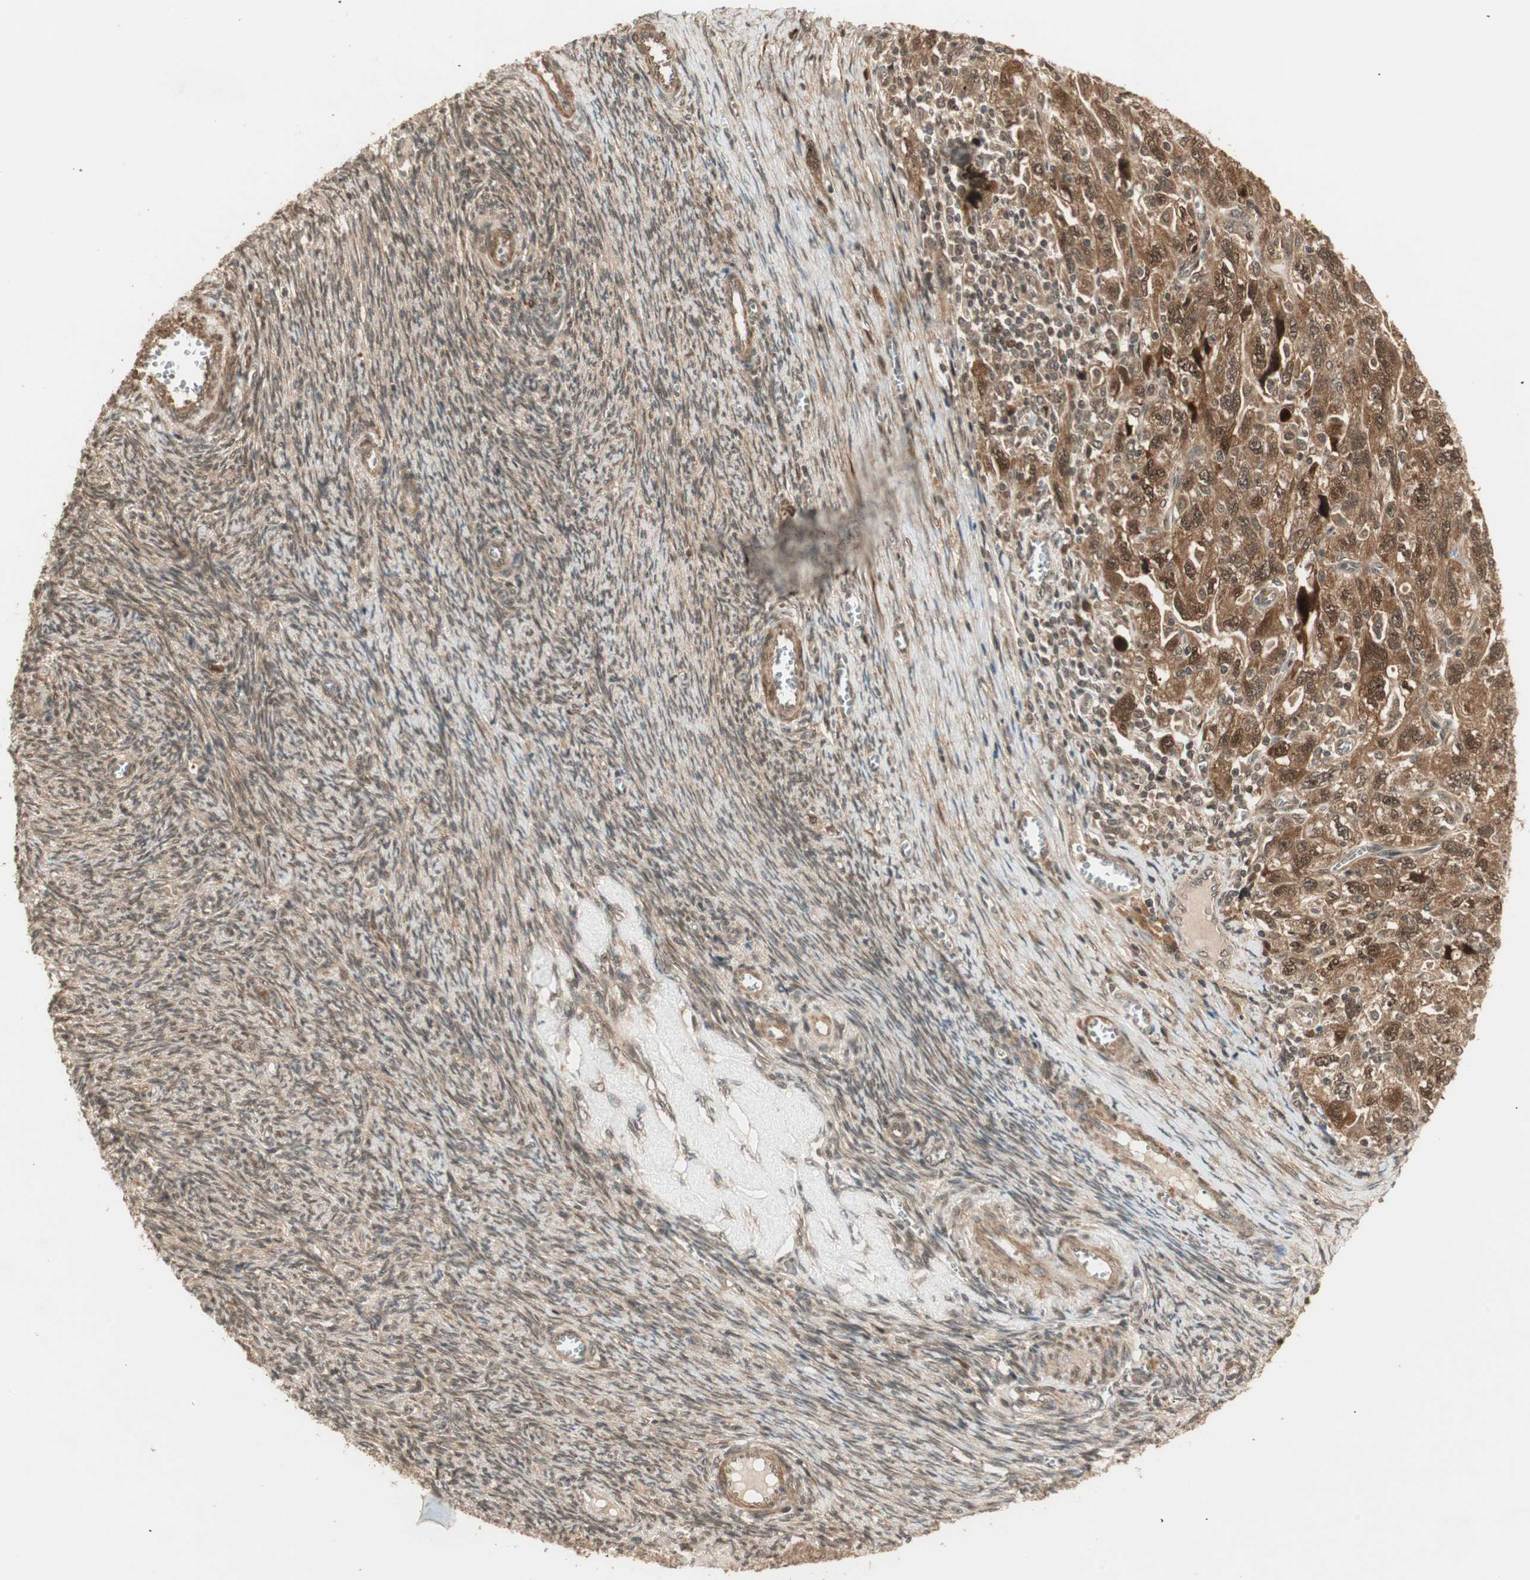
{"staining": {"intensity": "strong", "quantity": ">75%", "location": "cytoplasmic/membranous,nuclear"}, "tissue": "ovarian cancer", "cell_type": "Tumor cells", "image_type": "cancer", "snomed": [{"axis": "morphology", "description": "Carcinoma, NOS"}, {"axis": "morphology", "description": "Cystadenocarcinoma, serous, NOS"}, {"axis": "topography", "description": "Ovary"}], "caption": "The immunohistochemical stain shows strong cytoplasmic/membranous and nuclear staining in tumor cells of ovarian cancer tissue.", "gene": "ZSCAN31", "patient": {"sex": "female", "age": 69}}